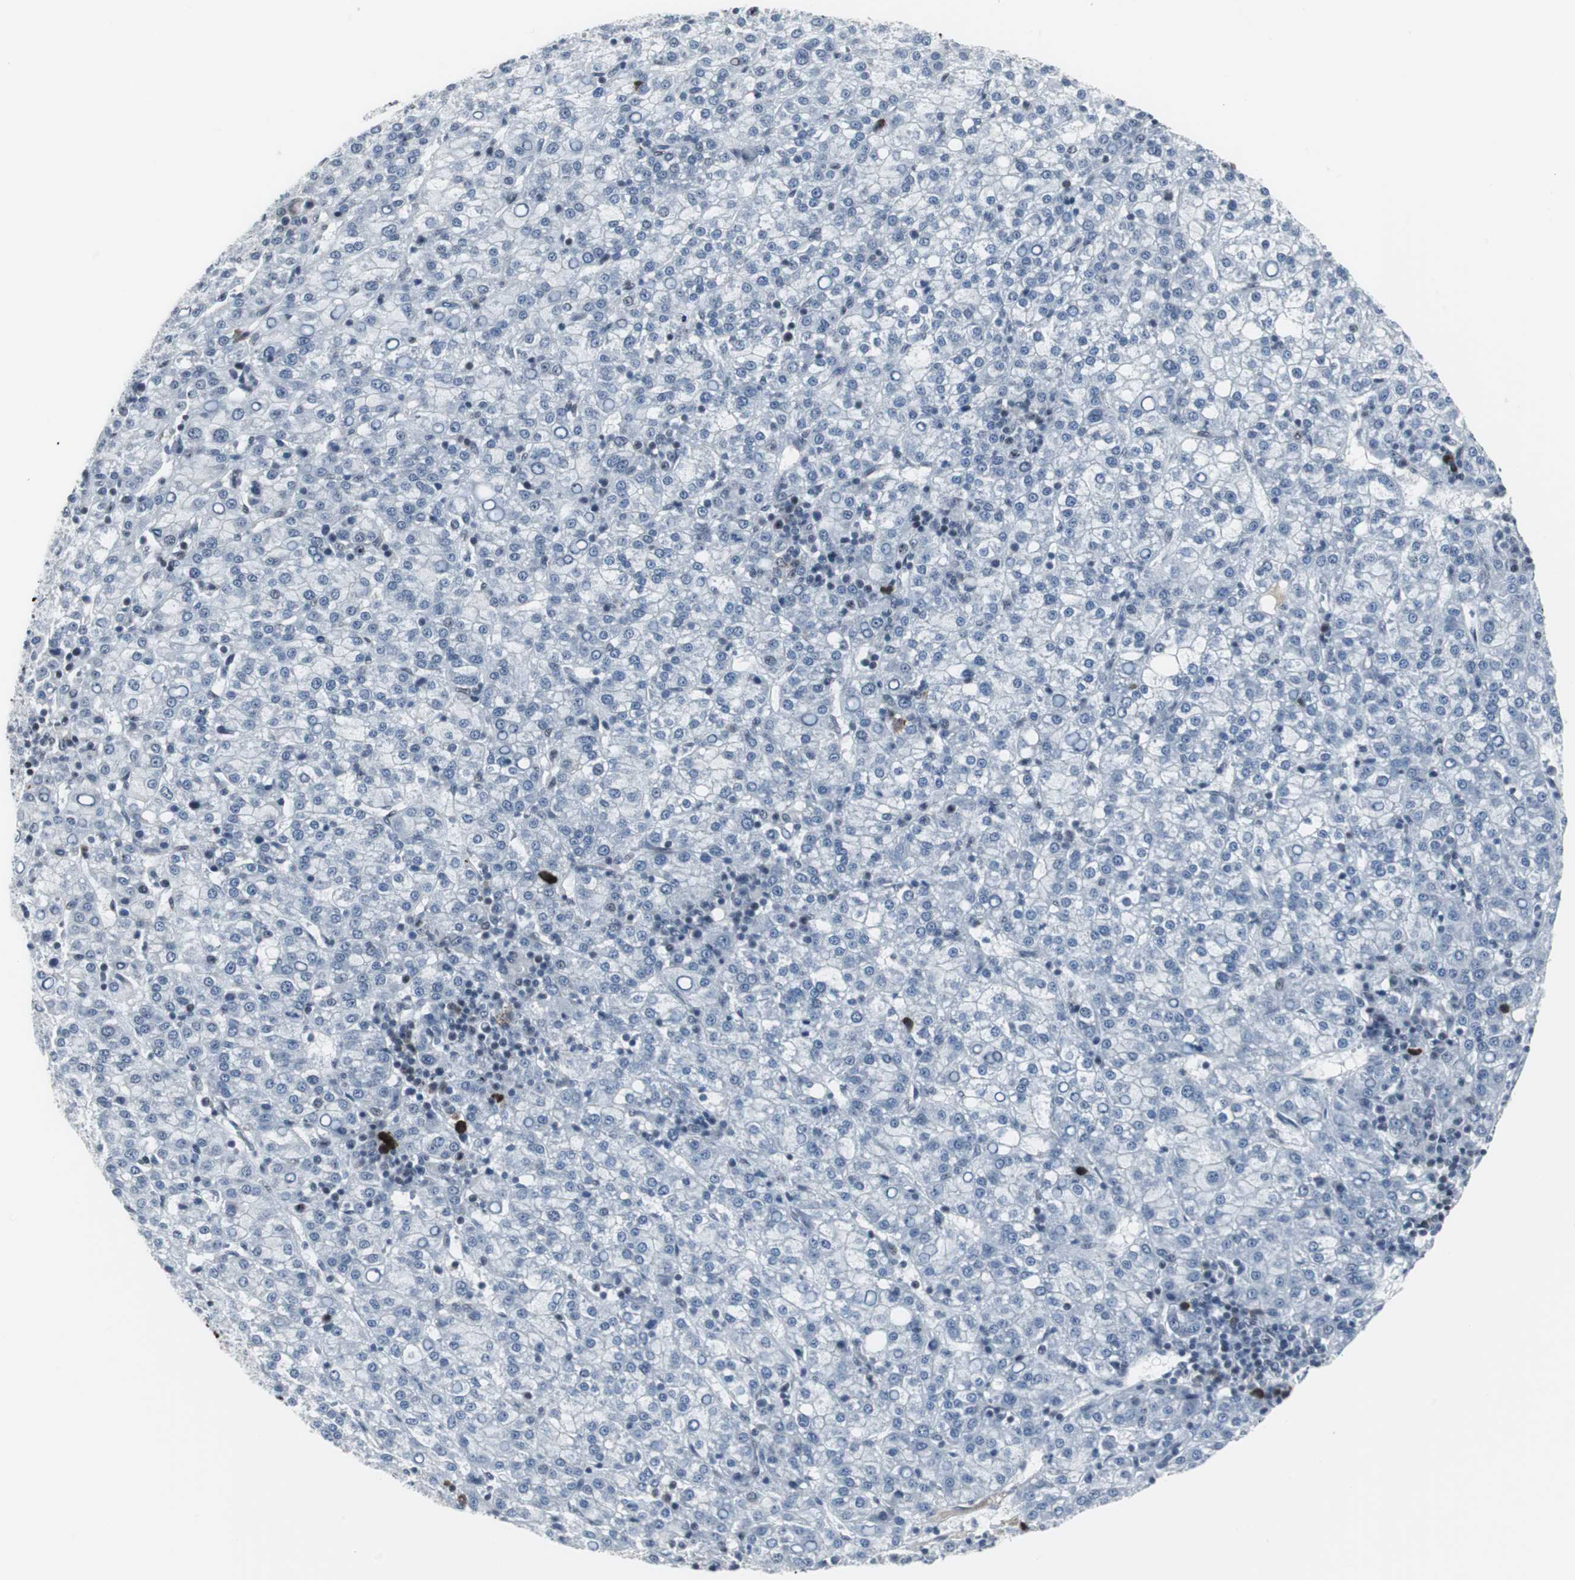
{"staining": {"intensity": "negative", "quantity": "none", "location": "none"}, "tissue": "liver cancer", "cell_type": "Tumor cells", "image_type": "cancer", "snomed": [{"axis": "morphology", "description": "Carcinoma, Hepatocellular, NOS"}, {"axis": "topography", "description": "Liver"}], "caption": "Histopathology image shows no protein staining in tumor cells of hepatocellular carcinoma (liver) tissue.", "gene": "DOK1", "patient": {"sex": "female", "age": 58}}